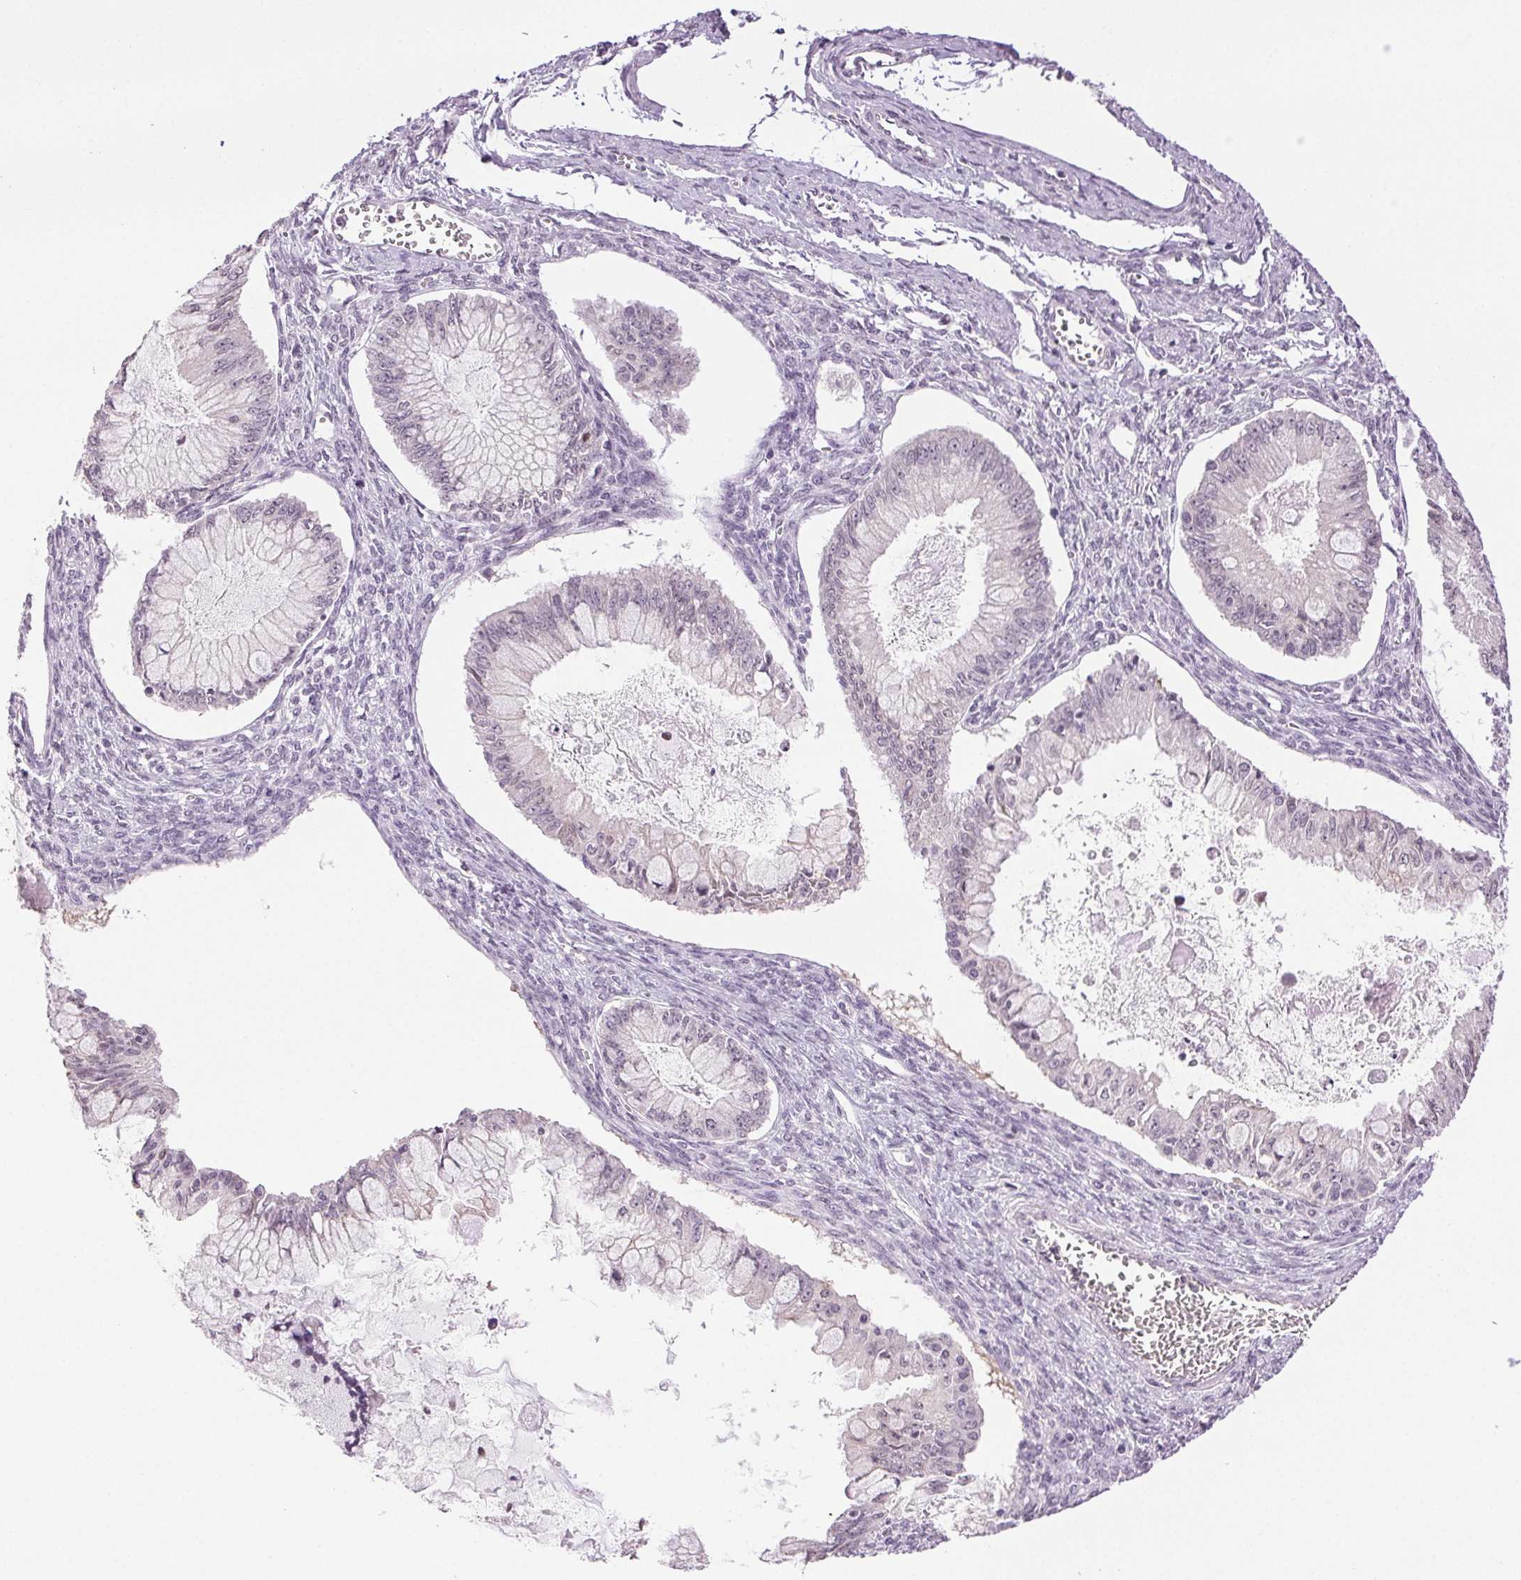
{"staining": {"intensity": "negative", "quantity": "none", "location": "none"}, "tissue": "ovarian cancer", "cell_type": "Tumor cells", "image_type": "cancer", "snomed": [{"axis": "morphology", "description": "Cystadenocarcinoma, mucinous, NOS"}, {"axis": "topography", "description": "Ovary"}], "caption": "The IHC photomicrograph has no significant staining in tumor cells of ovarian cancer (mucinous cystadenocarcinoma) tissue.", "gene": "TNNT3", "patient": {"sex": "female", "age": 34}}